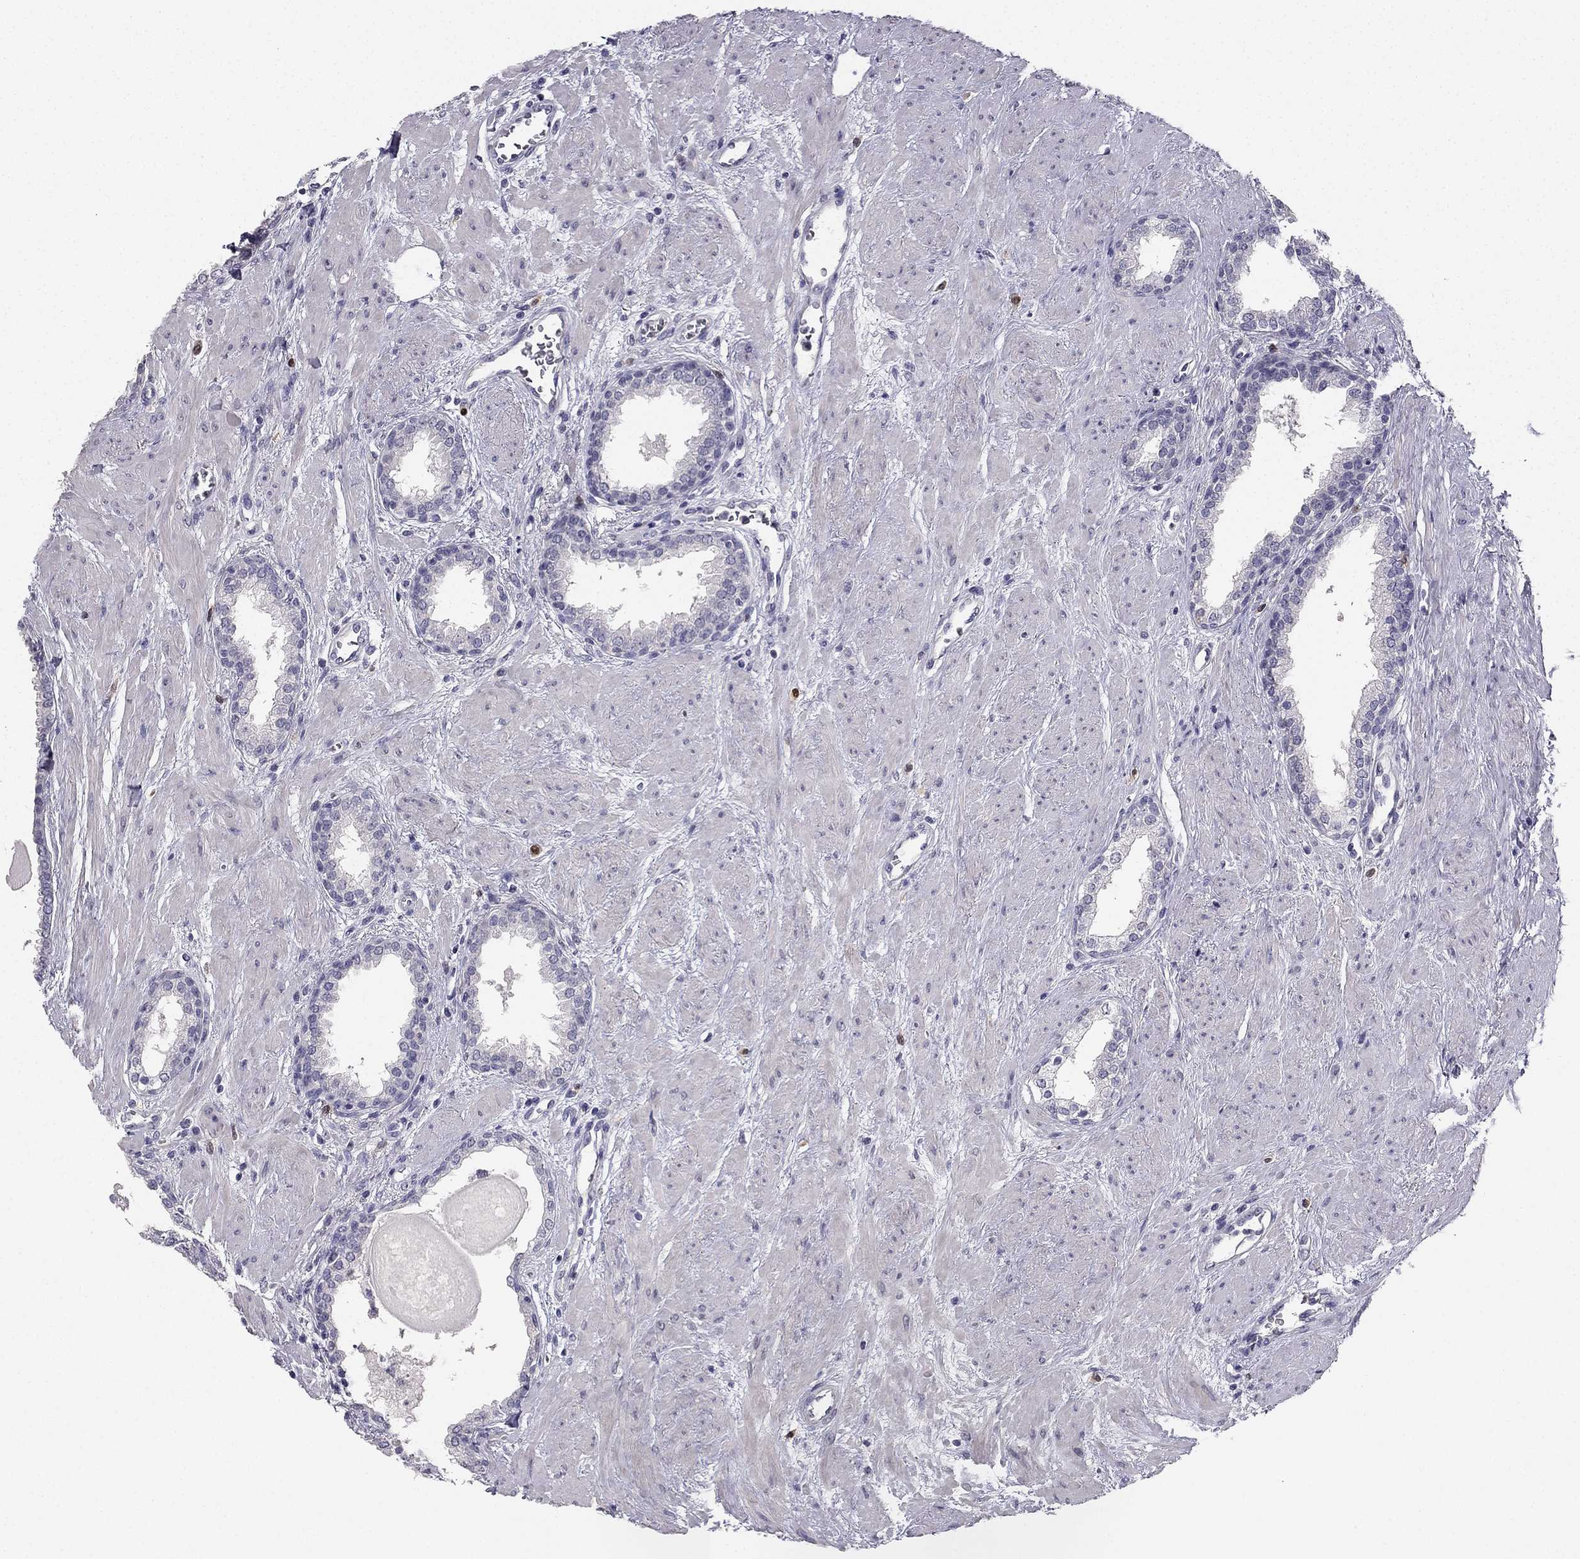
{"staining": {"intensity": "negative", "quantity": "none", "location": "none"}, "tissue": "prostate", "cell_type": "Glandular cells", "image_type": "normal", "snomed": [{"axis": "morphology", "description": "Normal tissue, NOS"}, {"axis": "topography", "description": "Prostate"}], "caption": "A high-resolution histopathology image shows immunohistochemistry (IHC) staining of unremarkable prostate, which reveals no significant expression in glandular cells.", "gene": "CALB2", "patient": {"sex": "male", "age": 51}}